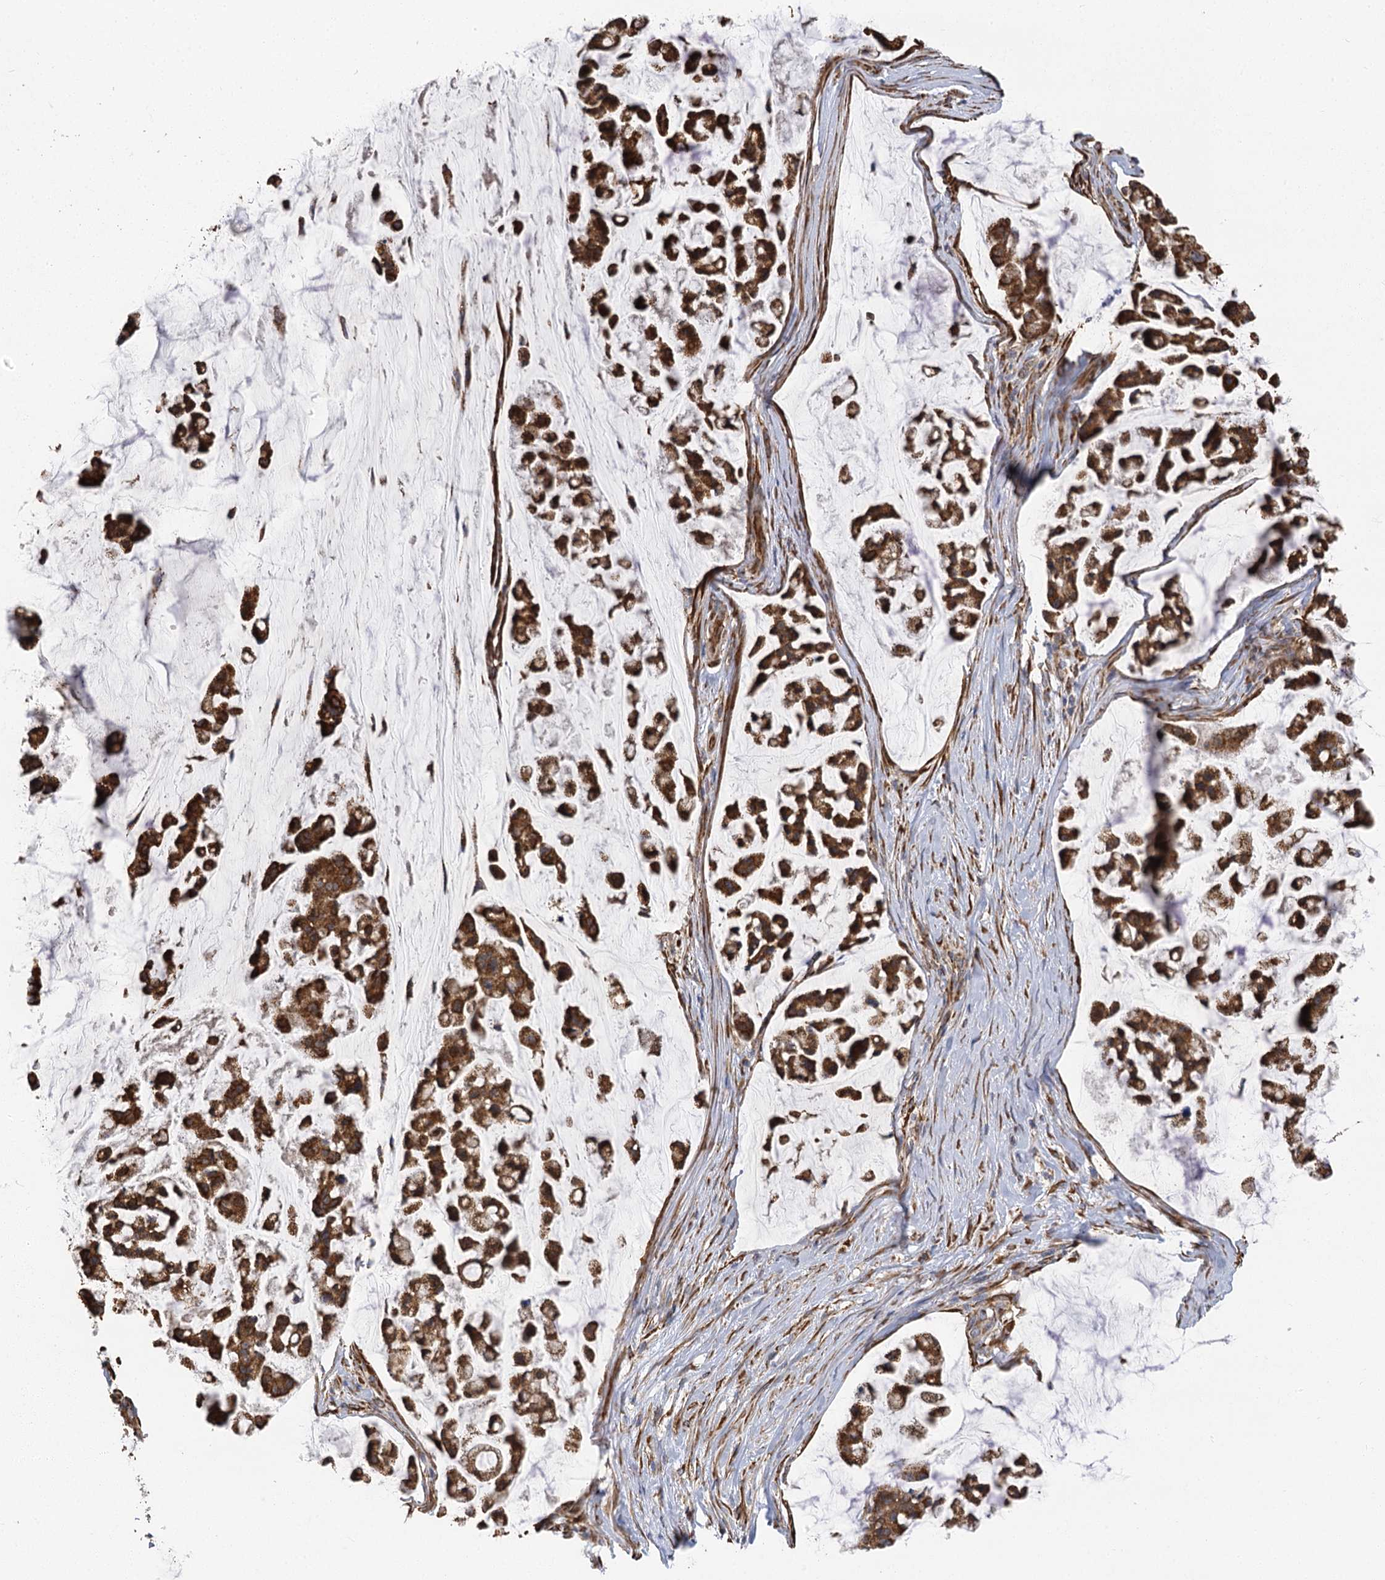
{"staining": {"intensity": "strong", "quantity": ">75%", "location": "cytoplasmic/membranous"}, "tissue": "stomach cancer", "cell_type": "Tumor cells", "image_type": "cancer", "snomed": [{"axis": "morphology", "description": "Adenocarcinoma, NOS"}, {"axis": "topography", "description": "Stomach, lower"}], "caption": "Protein staining displays strong cytoplasmic/membranous expression in approximately >75% of tumor cells in stomach cancer.", "gene": "IL11RA", "patient": {"sex": "male", "age": 67}}